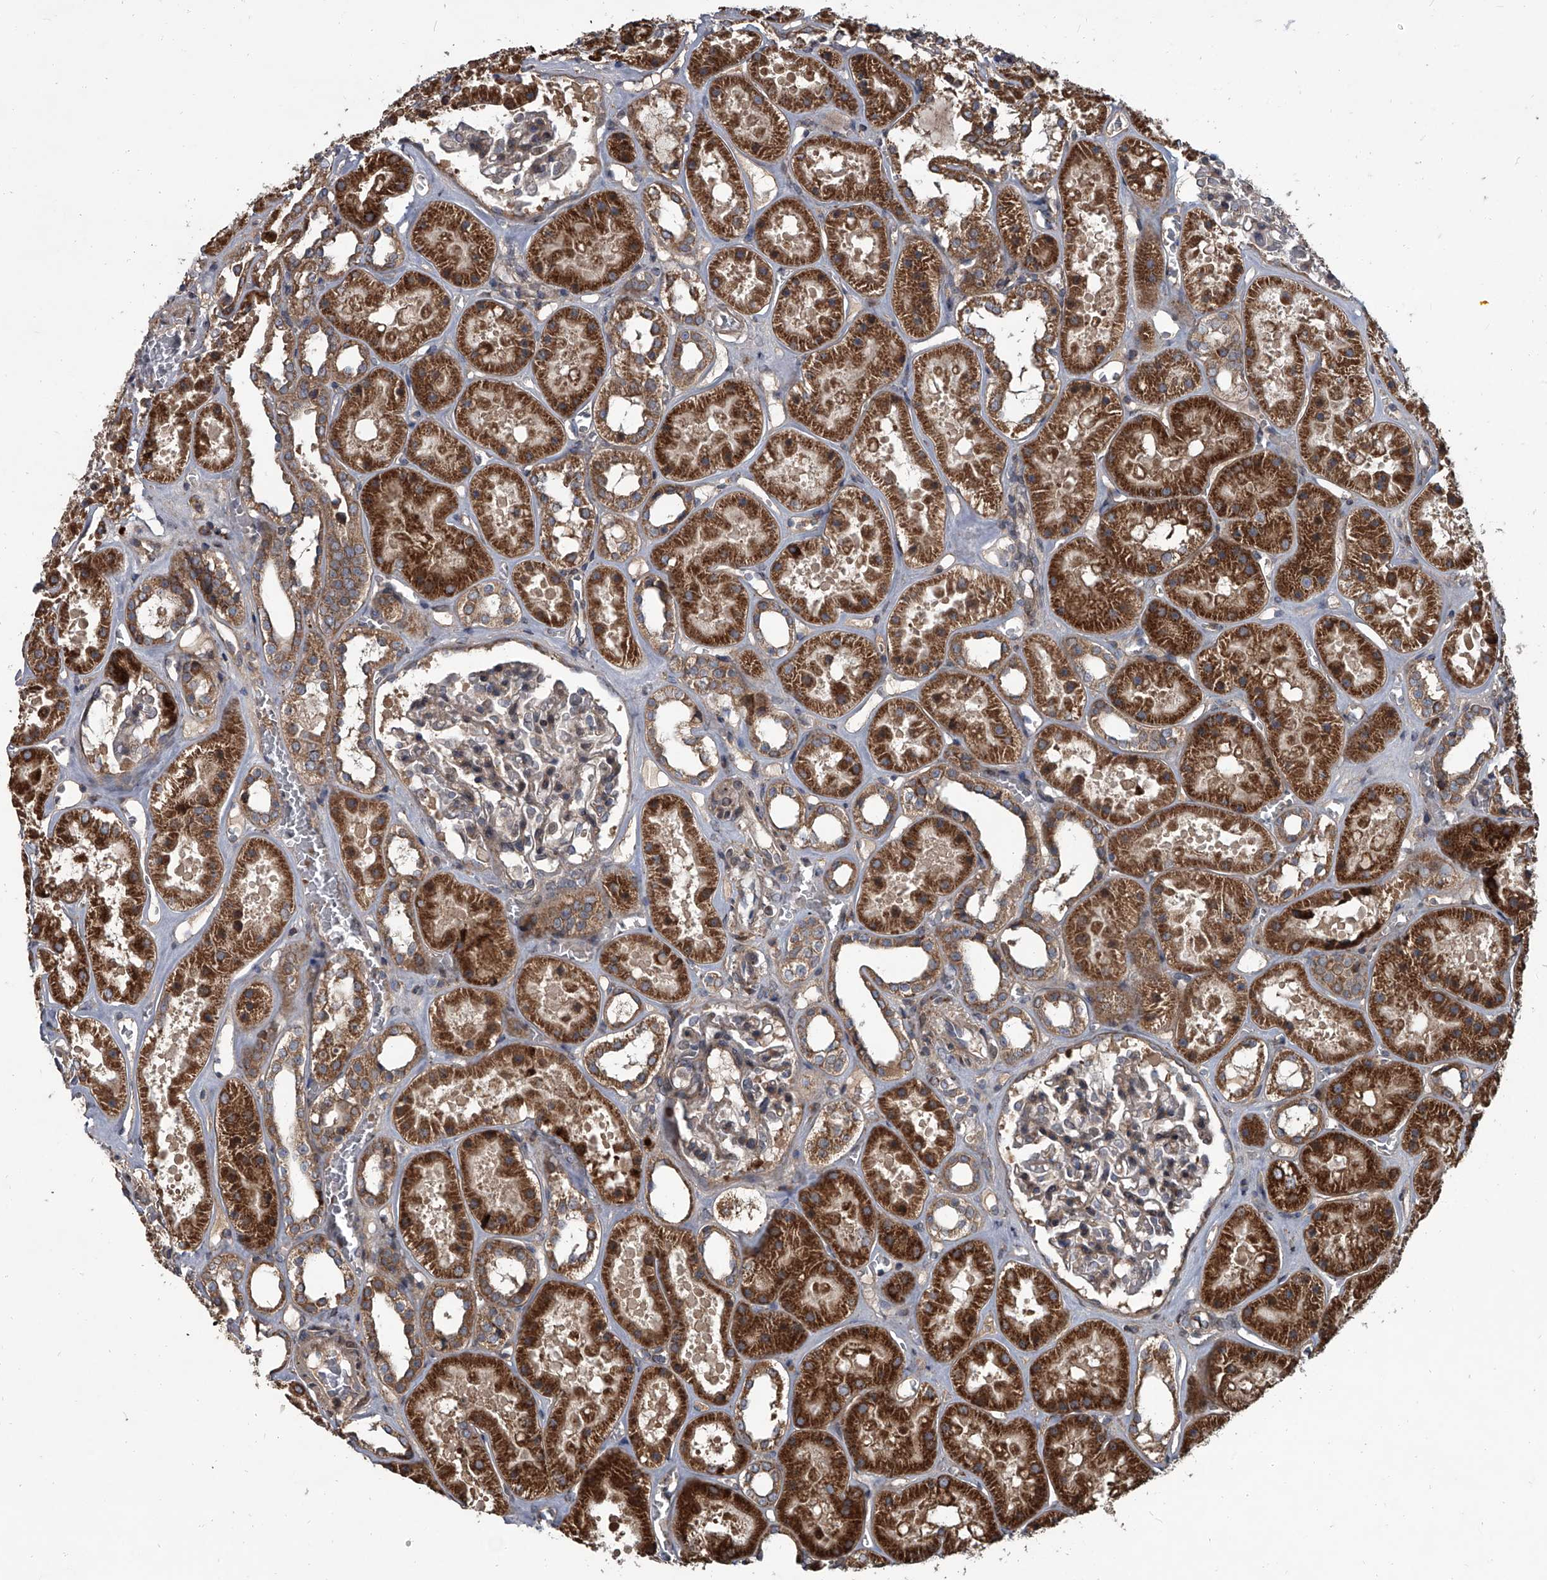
{"staining": {"intensity": "moderate", "quantity": "<25%", "location": "cytoplasmic/membranous"}, "tissue": "kidney", "cell_type": "Cells in glomeruli", "image_type": "normal", "snomed": [{"axis": "morphology", "description": "Normal tissue, NOS"}, {"axis": "topography", "description": "Kidney"}], "caption": "Immunohistochemical staining of normal human kidney exhibits moderate cytoplasmic/membranous protein expression in approximately <25% of cells in glomeruli. (IHC, brightfield microscopy, high magnification).", "gene": "EVA1C", "patient": {"sex": "female", "age": 41}}